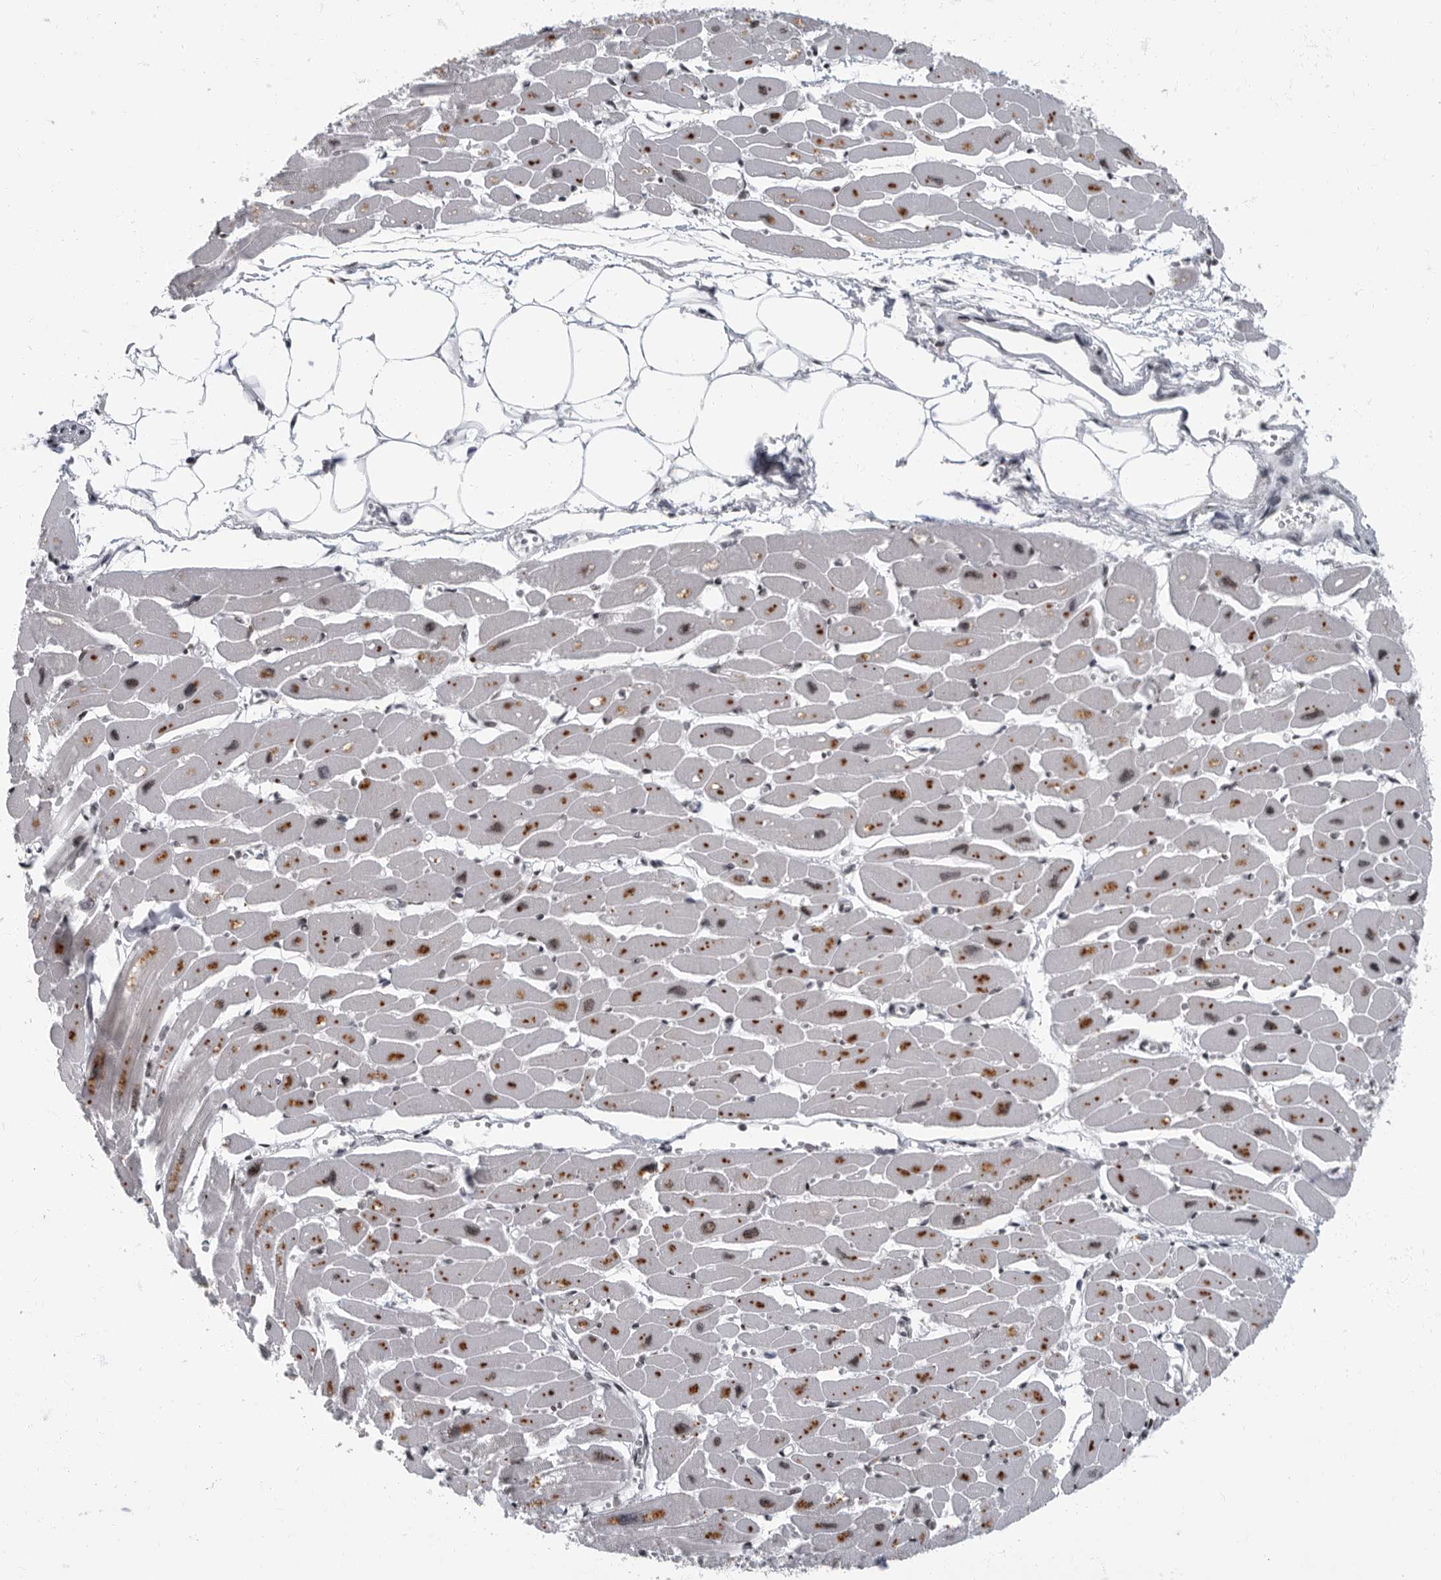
{"staining": {"intensity": "moderate", "quantity": ">75%", "location": "cytoplasmic/membranous,nuclear"}, "tissue": "heart muscle", "cell_type": "Cardiomyocytes", "image_type": "normal", "snomed": [{"axis": "morphology", "description": "Normal tissue, NOS"}, {"axis": "topography", "description": "Heart"}], "caption": "Immunohistochemical staining of normal human heart muscle reveals moderate cytoplasmic/membranous,nuclear protein expression in approximately >75% of cardiomyocytes.", "gene": "EVI5", "patient": {"sex": "female", "age": 54}}